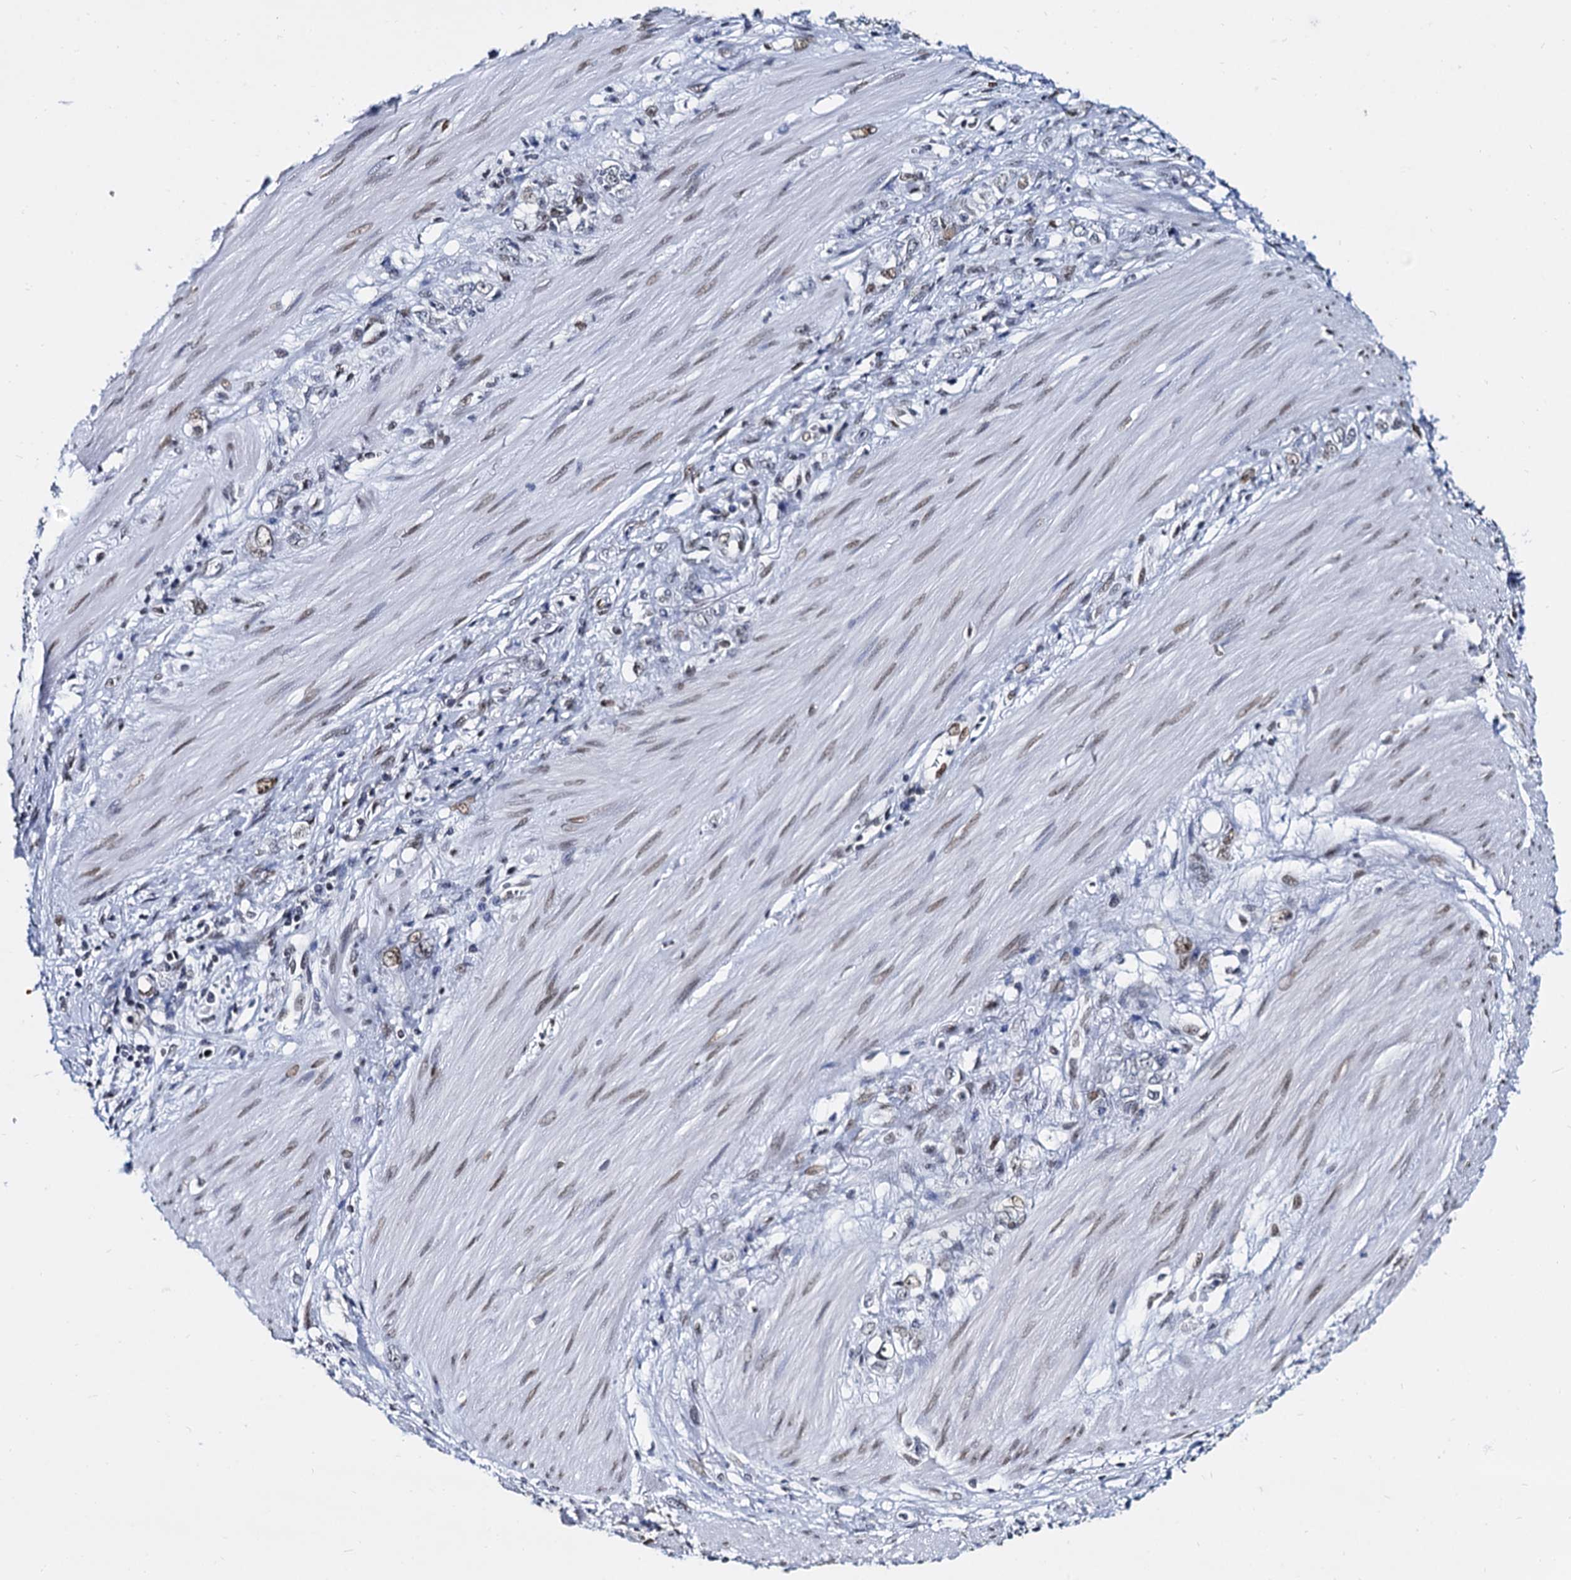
{"staining": {"intensity": "moderate", "quantity": "<25%", "location": "nuclear"}, "tissue": "stomach cancer", "cell_type": "Tumor cells", "image_type": "cancer", "snomed": [{"axis": "morphology", "description": "Adenocarcinoma, NOS"}, {"axis": "topography", "description": "Stomach"}], "caption": "High-magnification brightfield microscopy of adenocarcinoma (stomach) stained with DAB (3,3'-diaminobenzidine) (brown) and counterstained with hematoxylin (blue). tumor cells exhibit moderate nuclear staining is appreciated in about<25% of cells. The protein of interest is shown in brown color, while the nuclei are stained blue.", "gene": "CMAS", "patient": {"sex": "female", "age": 76}}